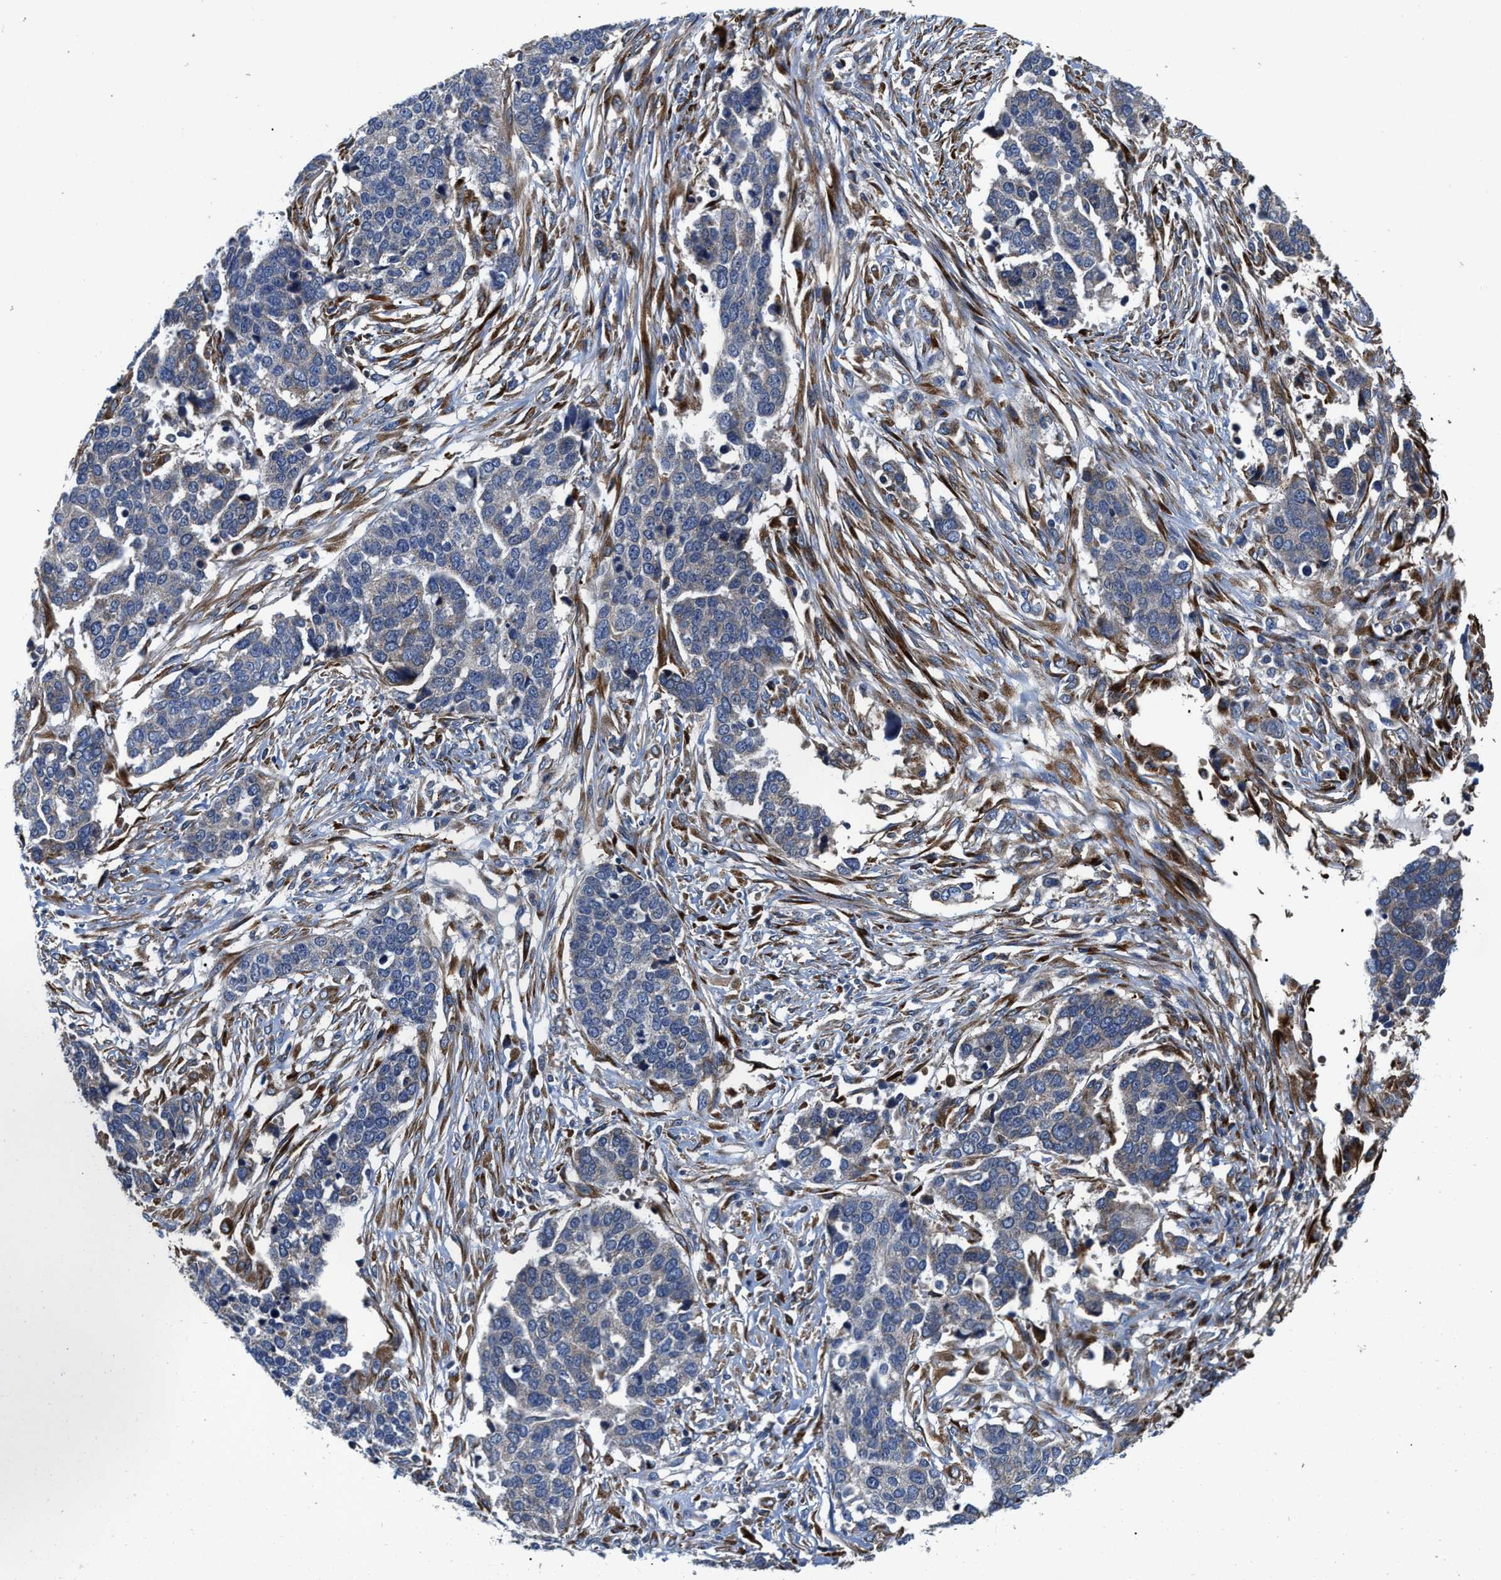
{"staining": {"intensity": "negative", "quantity": "none", "location": "none"}, "tissue": "ovarian cancer", "cell_type": "Tumor cells", "image_type": "cancer", "snomed": [{"axis": "morphology", "description": "Cystadenocarcinoma, serous, NOS"}, {"axis": "topography", "description": "Ovary"}], "caption": "Photomicrograph shows no significant protein positivity in tumor cells of ovarian serous cystadenocarcinoma. Brightfield microscopy of immunohistochemistry stained with DAB (brown) and hematoxylin (blue), captured at high magnification.", "gene": "SLC12A2", "patient": {"sex": "female", "age": 44}}